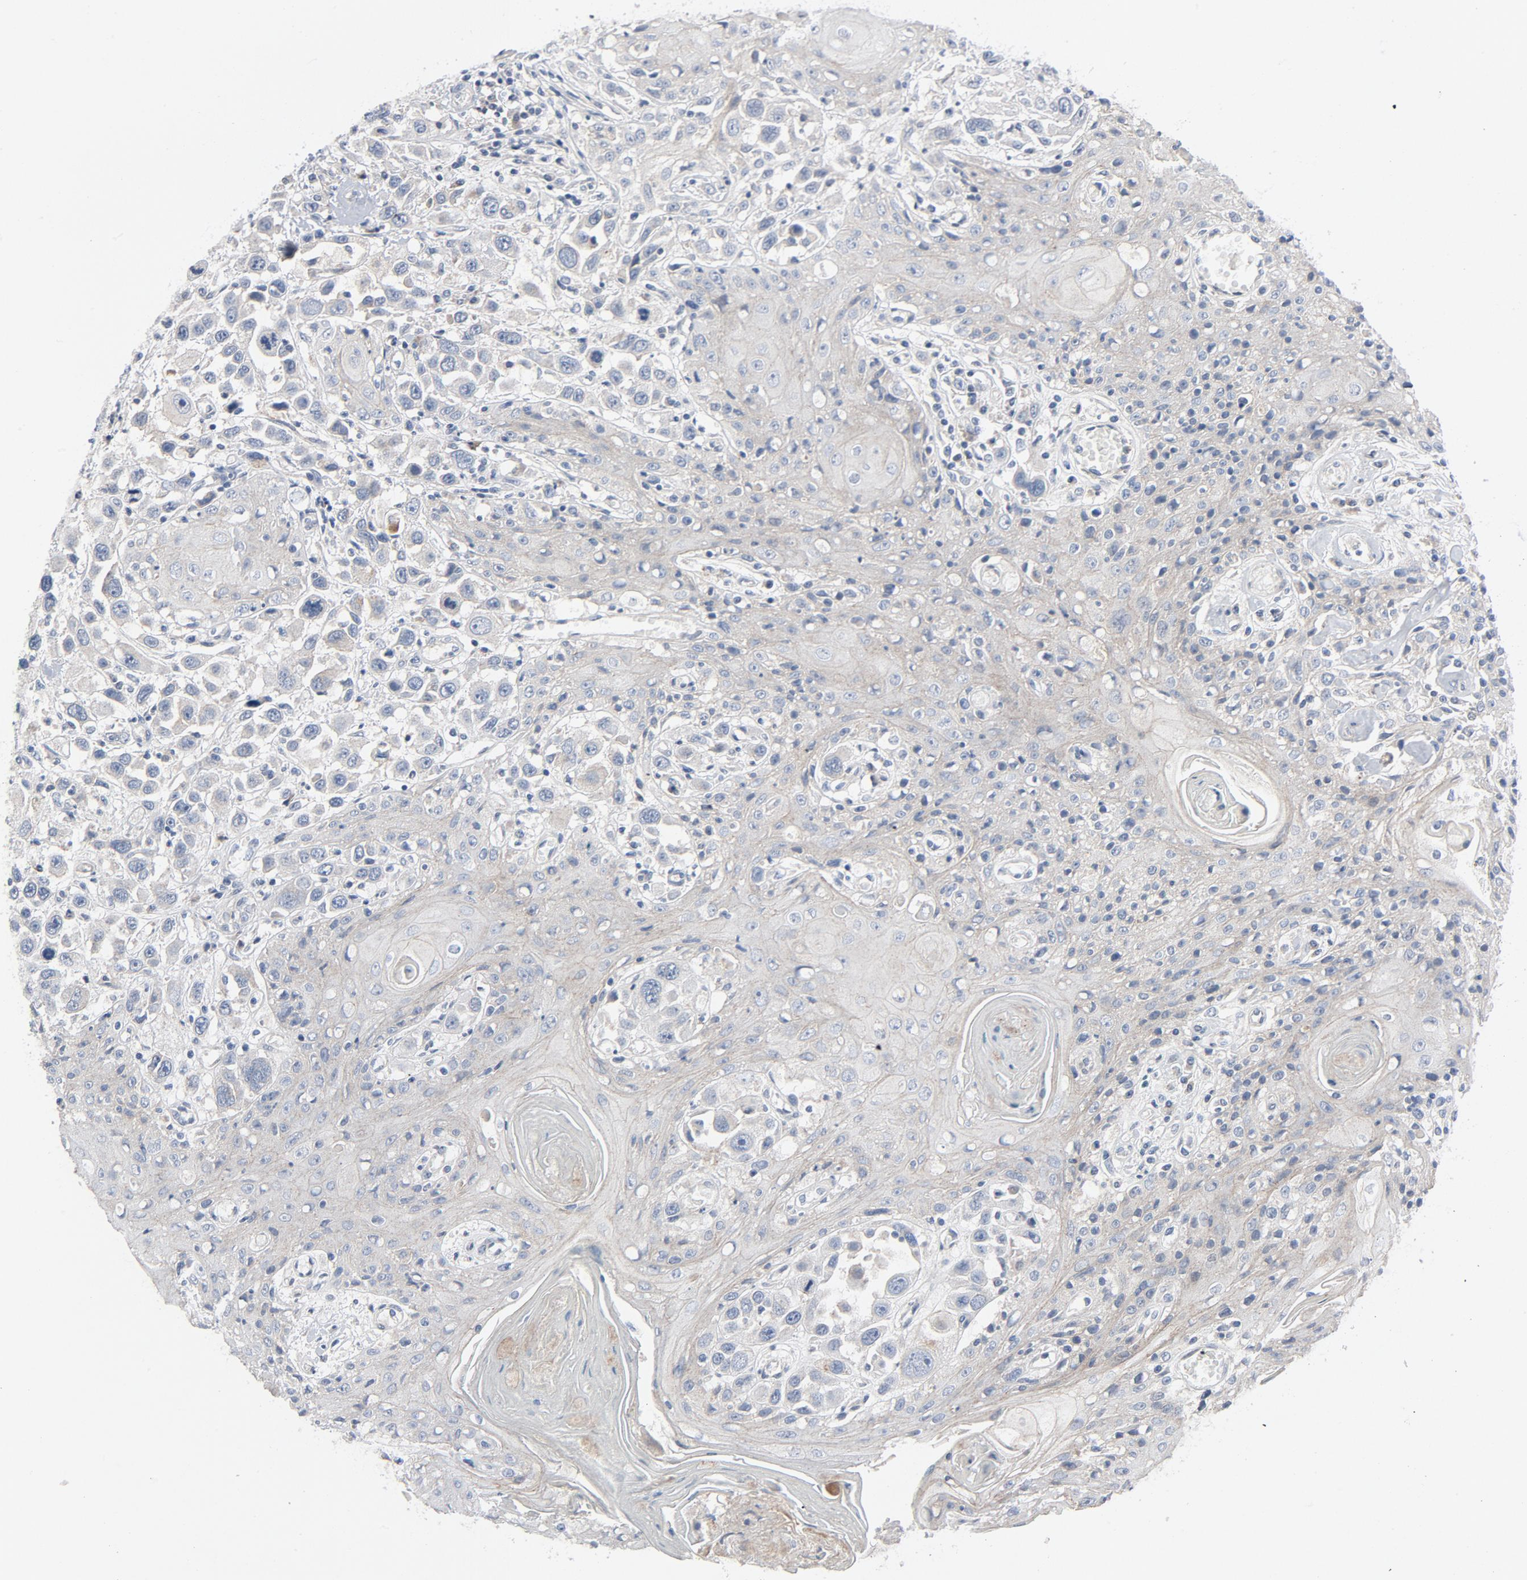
{"staining": {"intensity": "weak", "quantity": "25%-75%", "location": "cytoplasmic/membranous"}, "tissue": "head and neck cancer", "cell_type": "Tumor cells", "image_type": "cancer", "snomed": [{"axis": "morphology", "description": "Squamous cell carcinoma, NOS"}, {"axis": "topography", "description": "Oral tissue"}, {"axis": "topography", "description": "Head-Neck"}], "caption": "The image shows staining of head and neck cancer (squamous cell carcinoma), revealing weak cytoplasmic/membranous protein expression (brown color) within tumor cells.", "gene": "TSG101", "patient": {"sex": "female", "age": 76}}